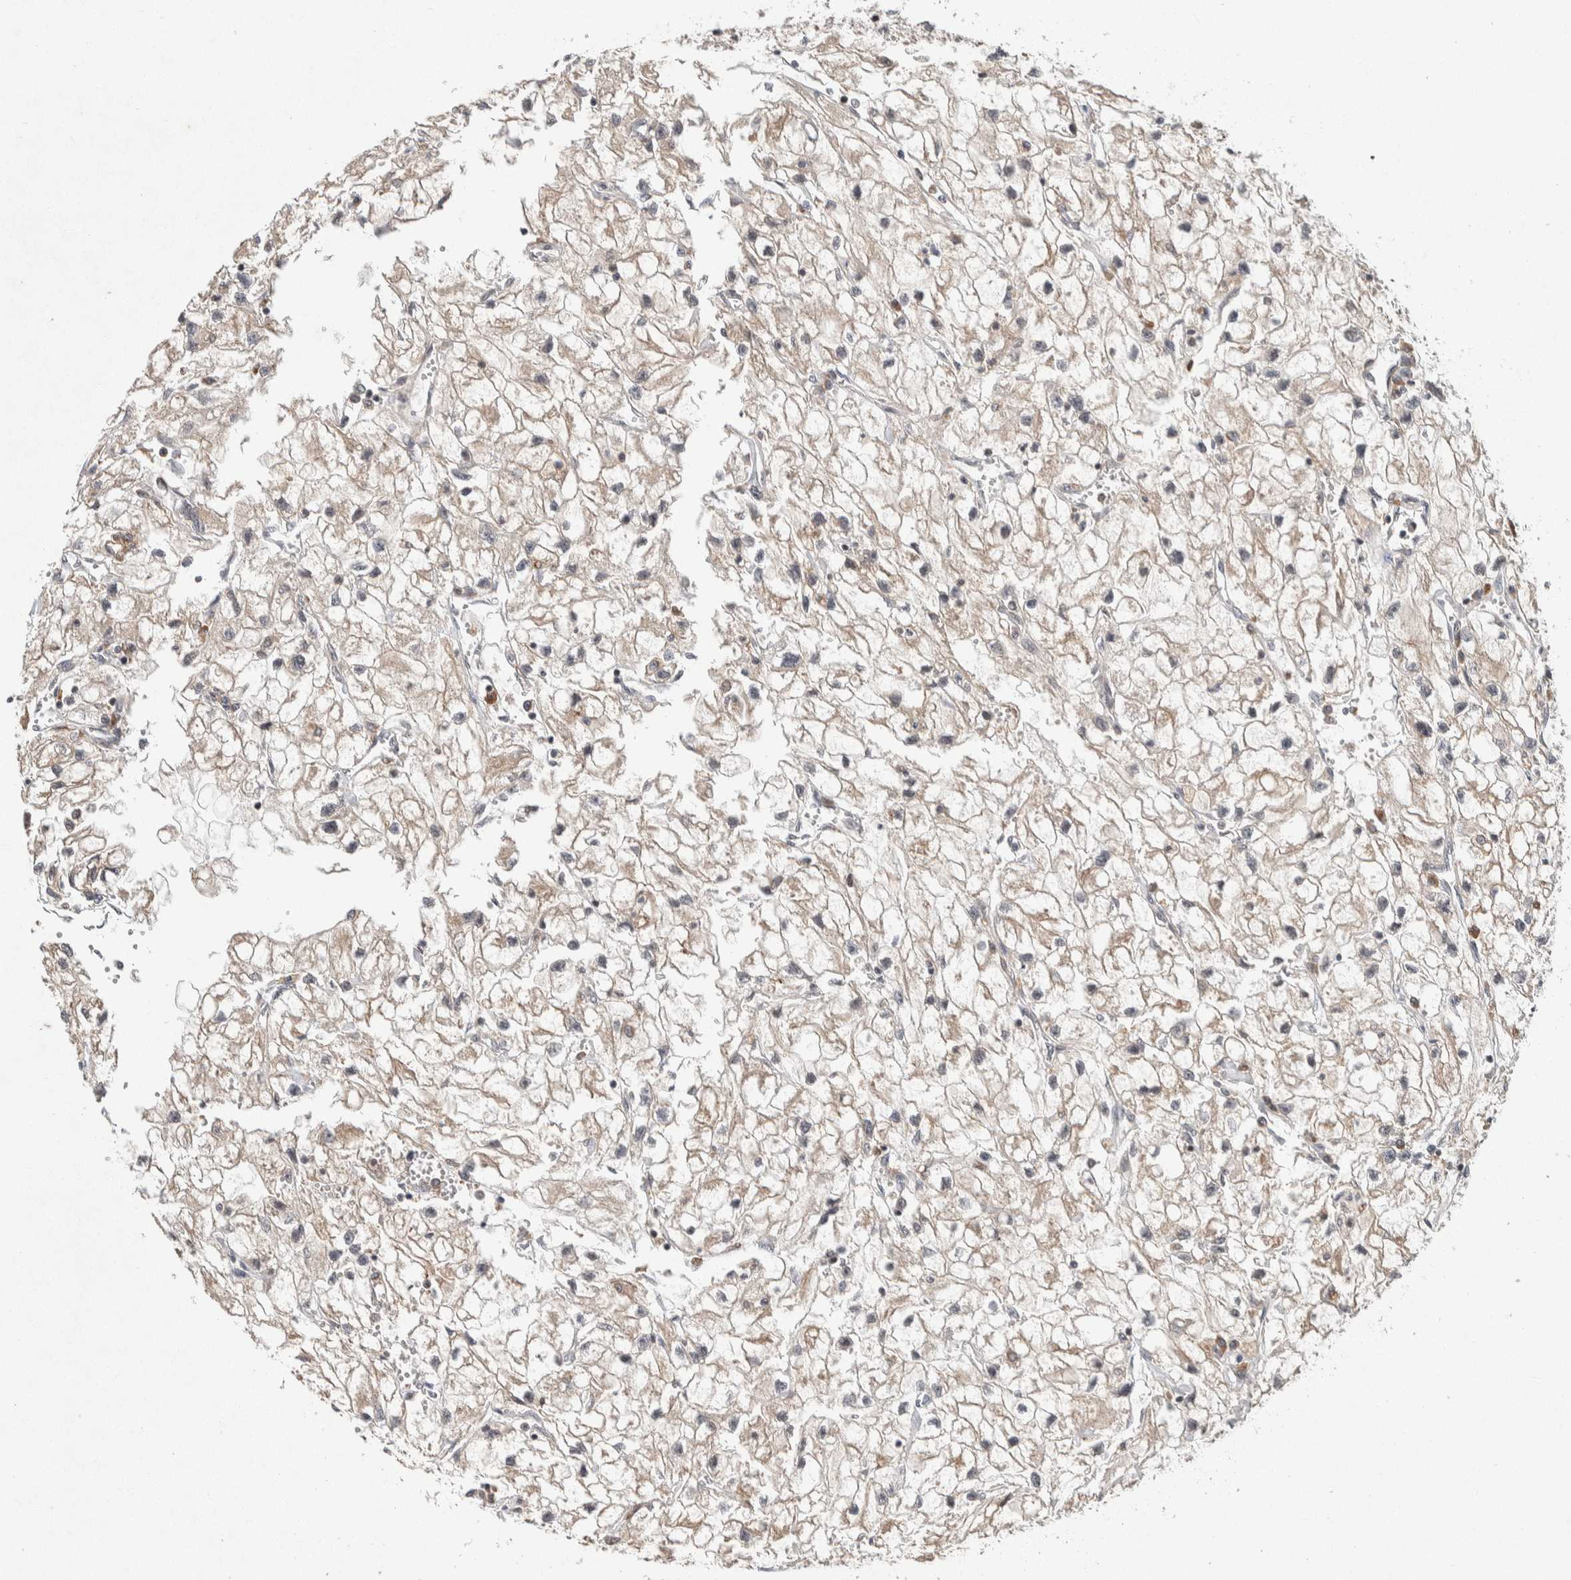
{"staining": {"intensity": "weak", "quantity": ">75%", "location": "cytoplasmic/membranous"}, "tissue": "renal cancer", "cell_type": "Tumor cells", "image_type": "cancer", "snomed": [{"axis": "morphology", "description": "Adenocarcinoma, NOS"}, {"axis": "topography", "description": "Kidney"}], "caption": "A photomicrograph of human renal adenocarcinoma stained for a protein exhibits weak cytoplasmic/membranous brown staining in tumor cells.", "gene": "KCNK1", "patient": {"sex": "female", "age": 70}}